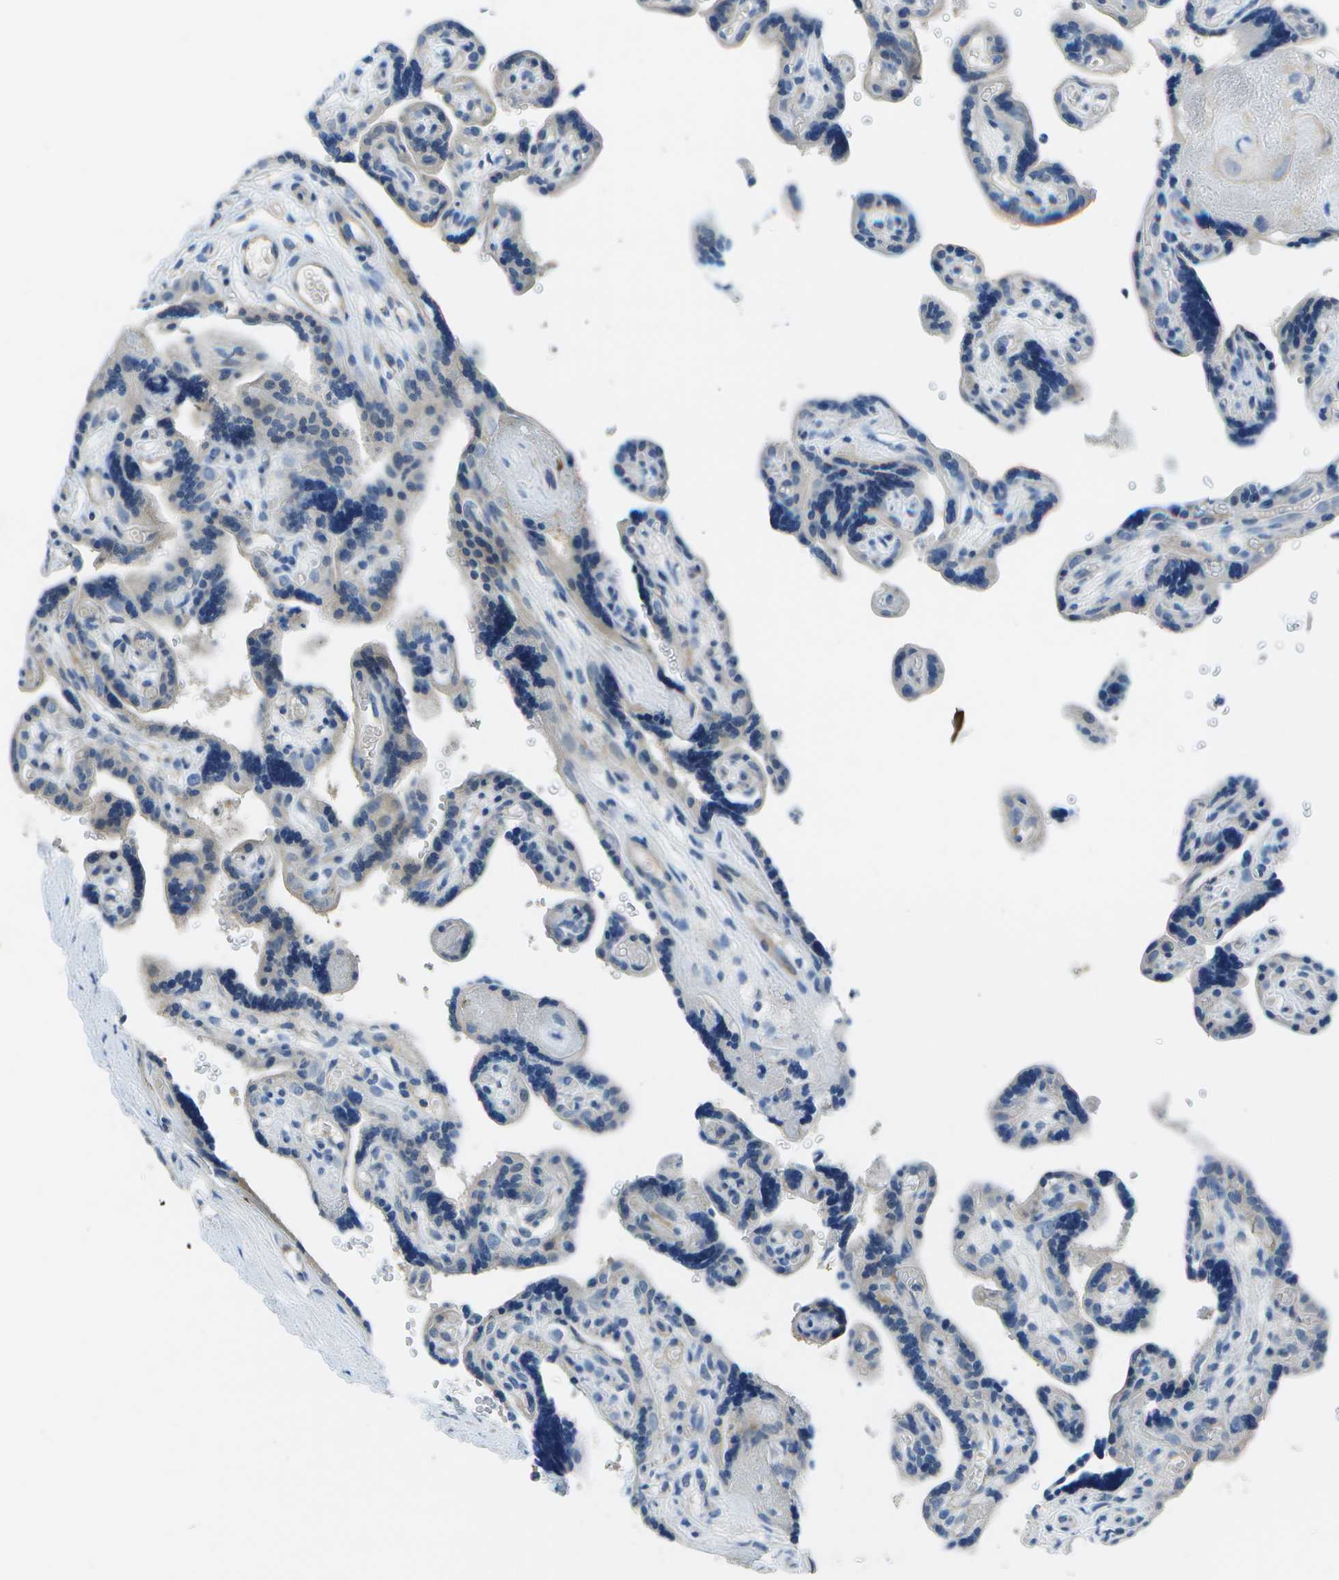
{"staining": {"intensity": "weak", "quantity": "<25%", "location": "cytoplasmic/membranous"}, "tissue": "placenta", "cell_type": "Decidual cells", "image_type": "normal", "snomed": [{"axis": "morphology", "description": "Normal tissue, NOS"}, {"axis": "topography", "description": "Placenta"}], "caption": "High magnification brightfield microscopy of normal placenta stained with DAB (3,3'-diaminobenzidine) (brown) and counterstained with hematoxylin (blue): decidual cells show no significant expression. Brightfield microscopy of IHC stained with DAB (3,3'-diaminobenzidine) (brown) and hematoxylin (blue), captured at high magnification.", "gene": "DCT", "patient": {"sex": "female", "age": 30}}